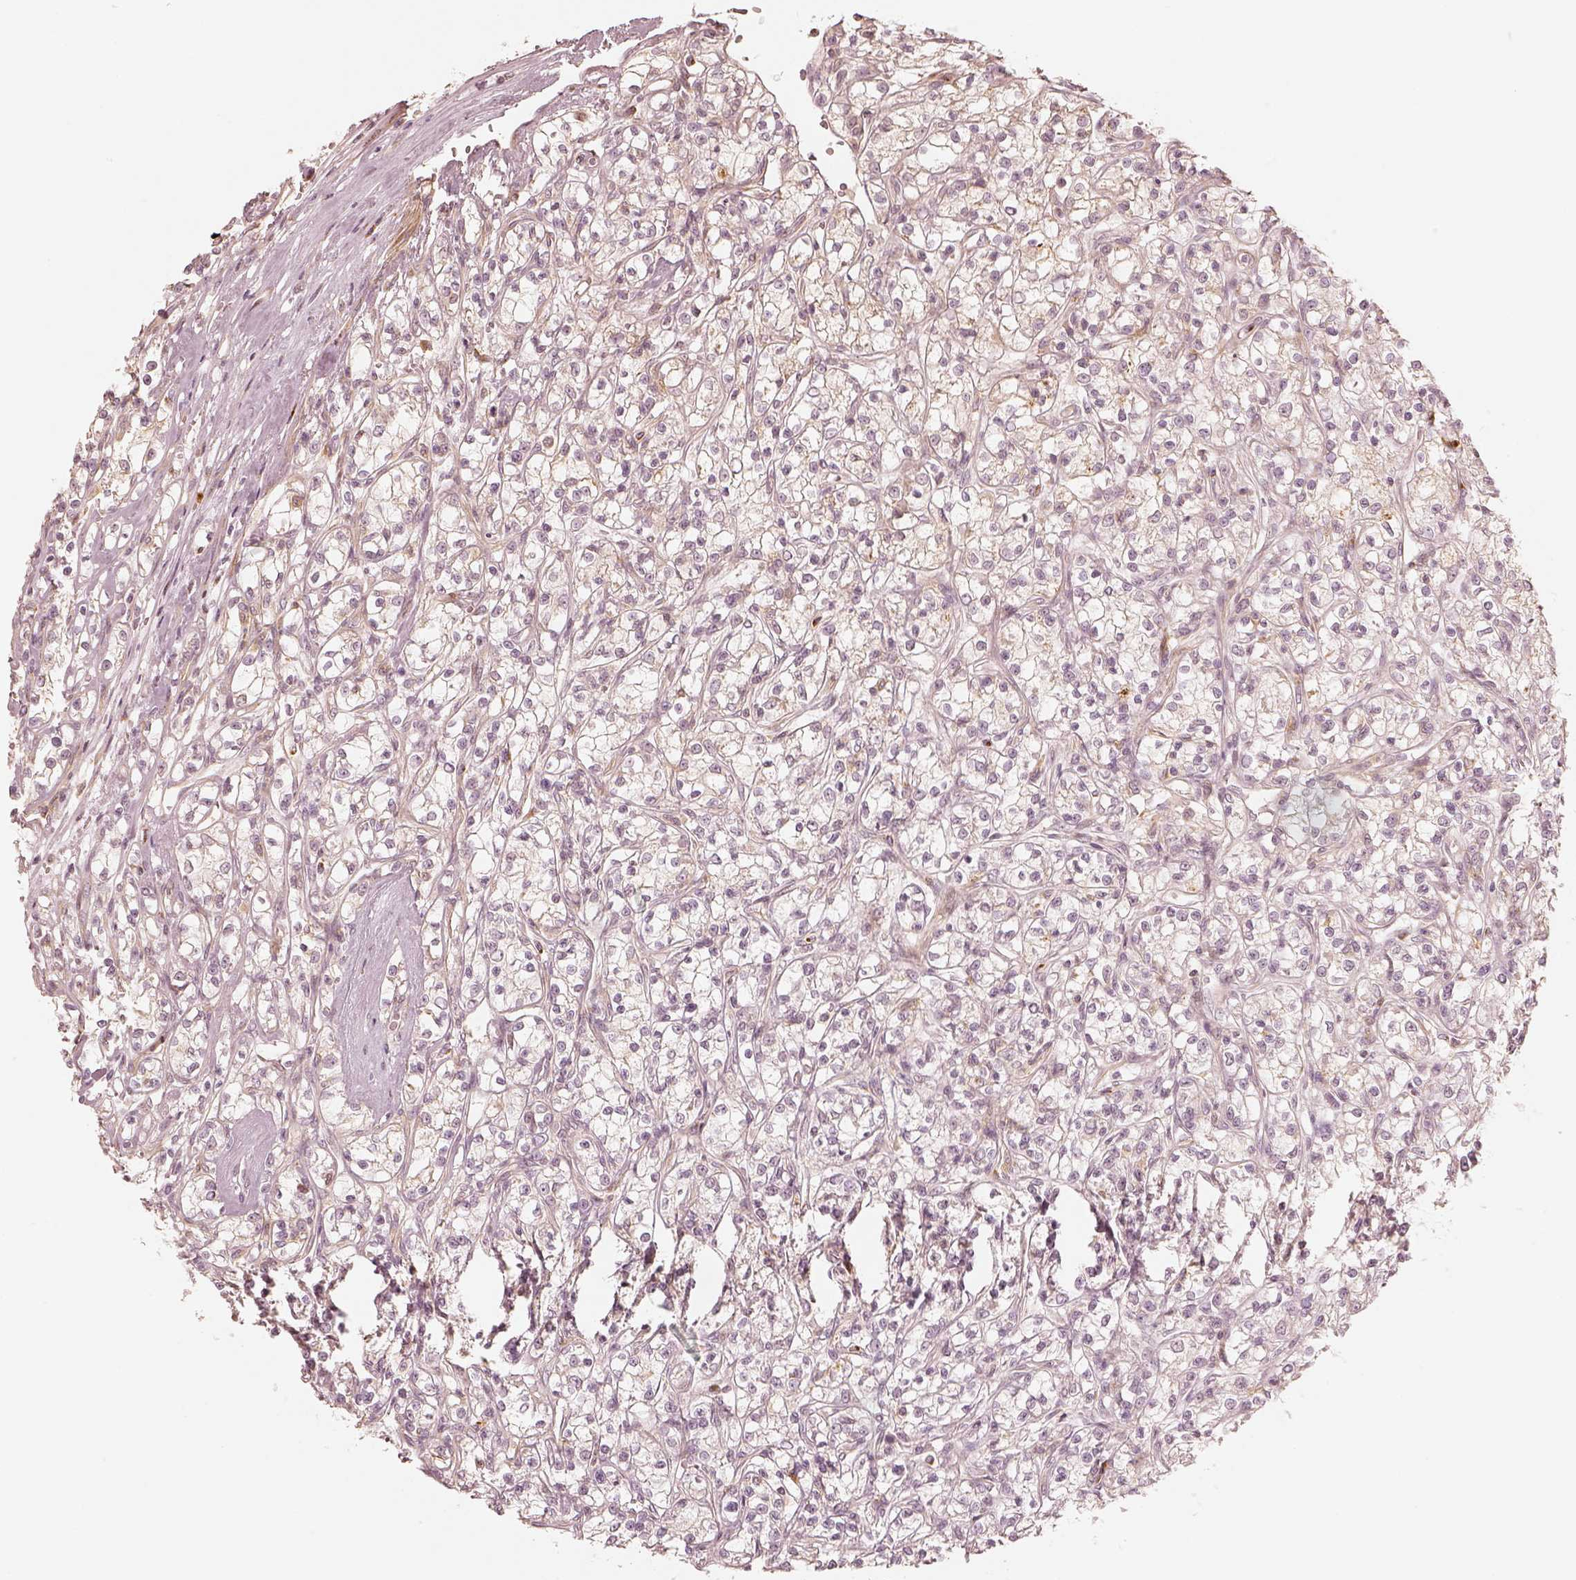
{"staining": {"intensity": "negative", "quantity": "none", "location": "none"}, "tissue": "renal cancer", "cell_type": "Tumor cells", "image_type": "cancer", "snomed": [{"axis": "morphology", "description": "Adenocarcinoma, NOS"}, {"axis": "topography", "description": "Kidney"}], "caption": "Histopathology image shows no protein expression in tumor cells of renal adenocarcinoma tissue. The staining was performed using DAB to visualize the protein expression in brown, while the nuclei were stained in blue with hematoxylin (Magnification: 20x).", "gene": "GORASP2", "patient": {"sex": "female", "age": 59}}